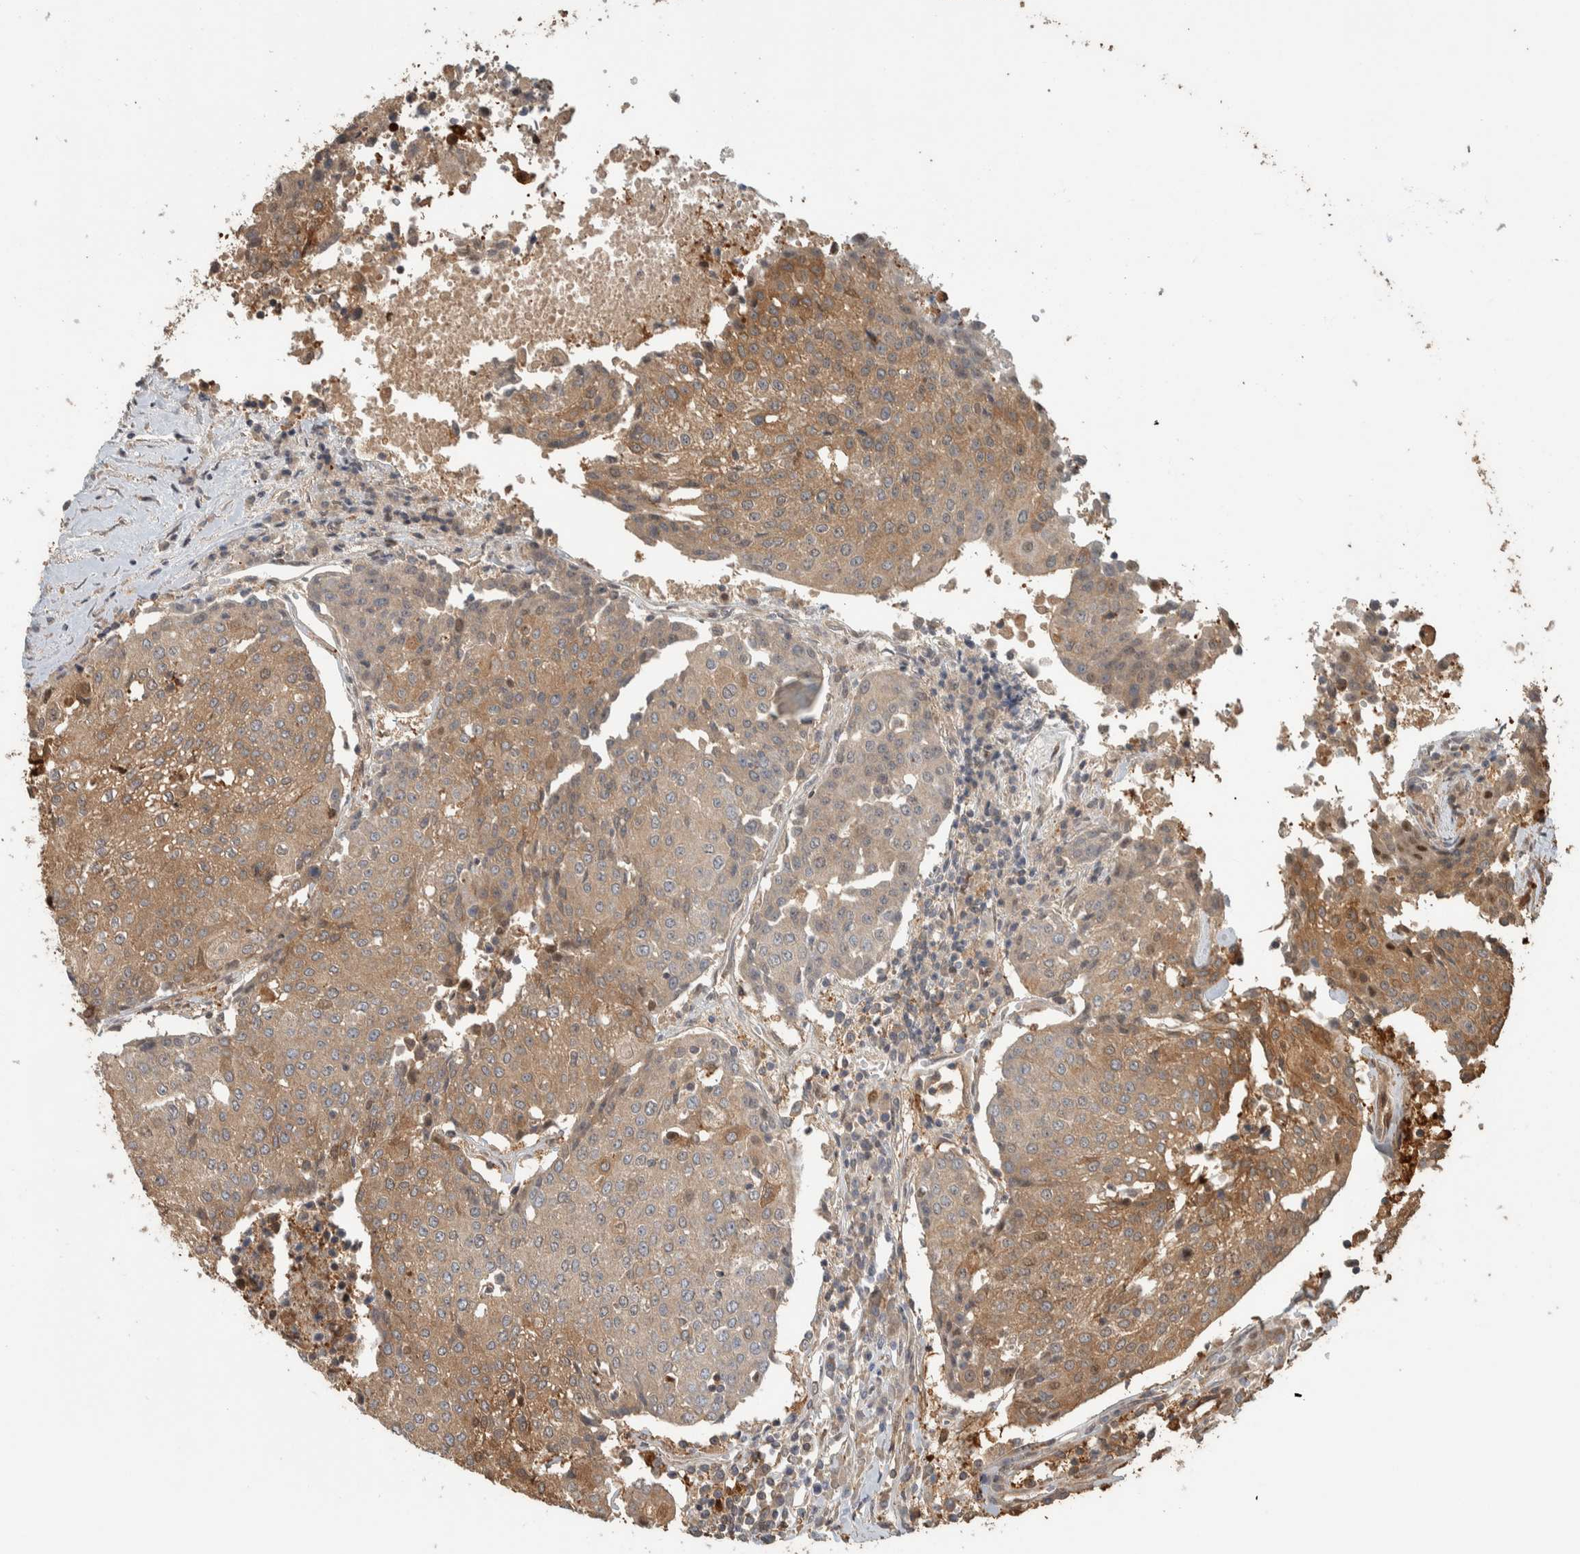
{"staining": {"intensity": "moderate", "quantity": ">75%", "location": "cytoplasmic/membranous"}, "tissue": "urothelial cancer", "cell_type": "Tumor cells", "image_type": "cancer", "snomed": [{"axis": "morphology", "description": "Urothelial carcinoma, High grade"}, {"axis": "topography", "description": "Urinary bladder"}], "caption": "Urothelial cancer stained with a brown dye reveals moderate cytoplasmic/membranous positive expression in about >75% of tumor cells.", "gene": "CNTROB", "patient": {"sex": "female", "age": 85}}